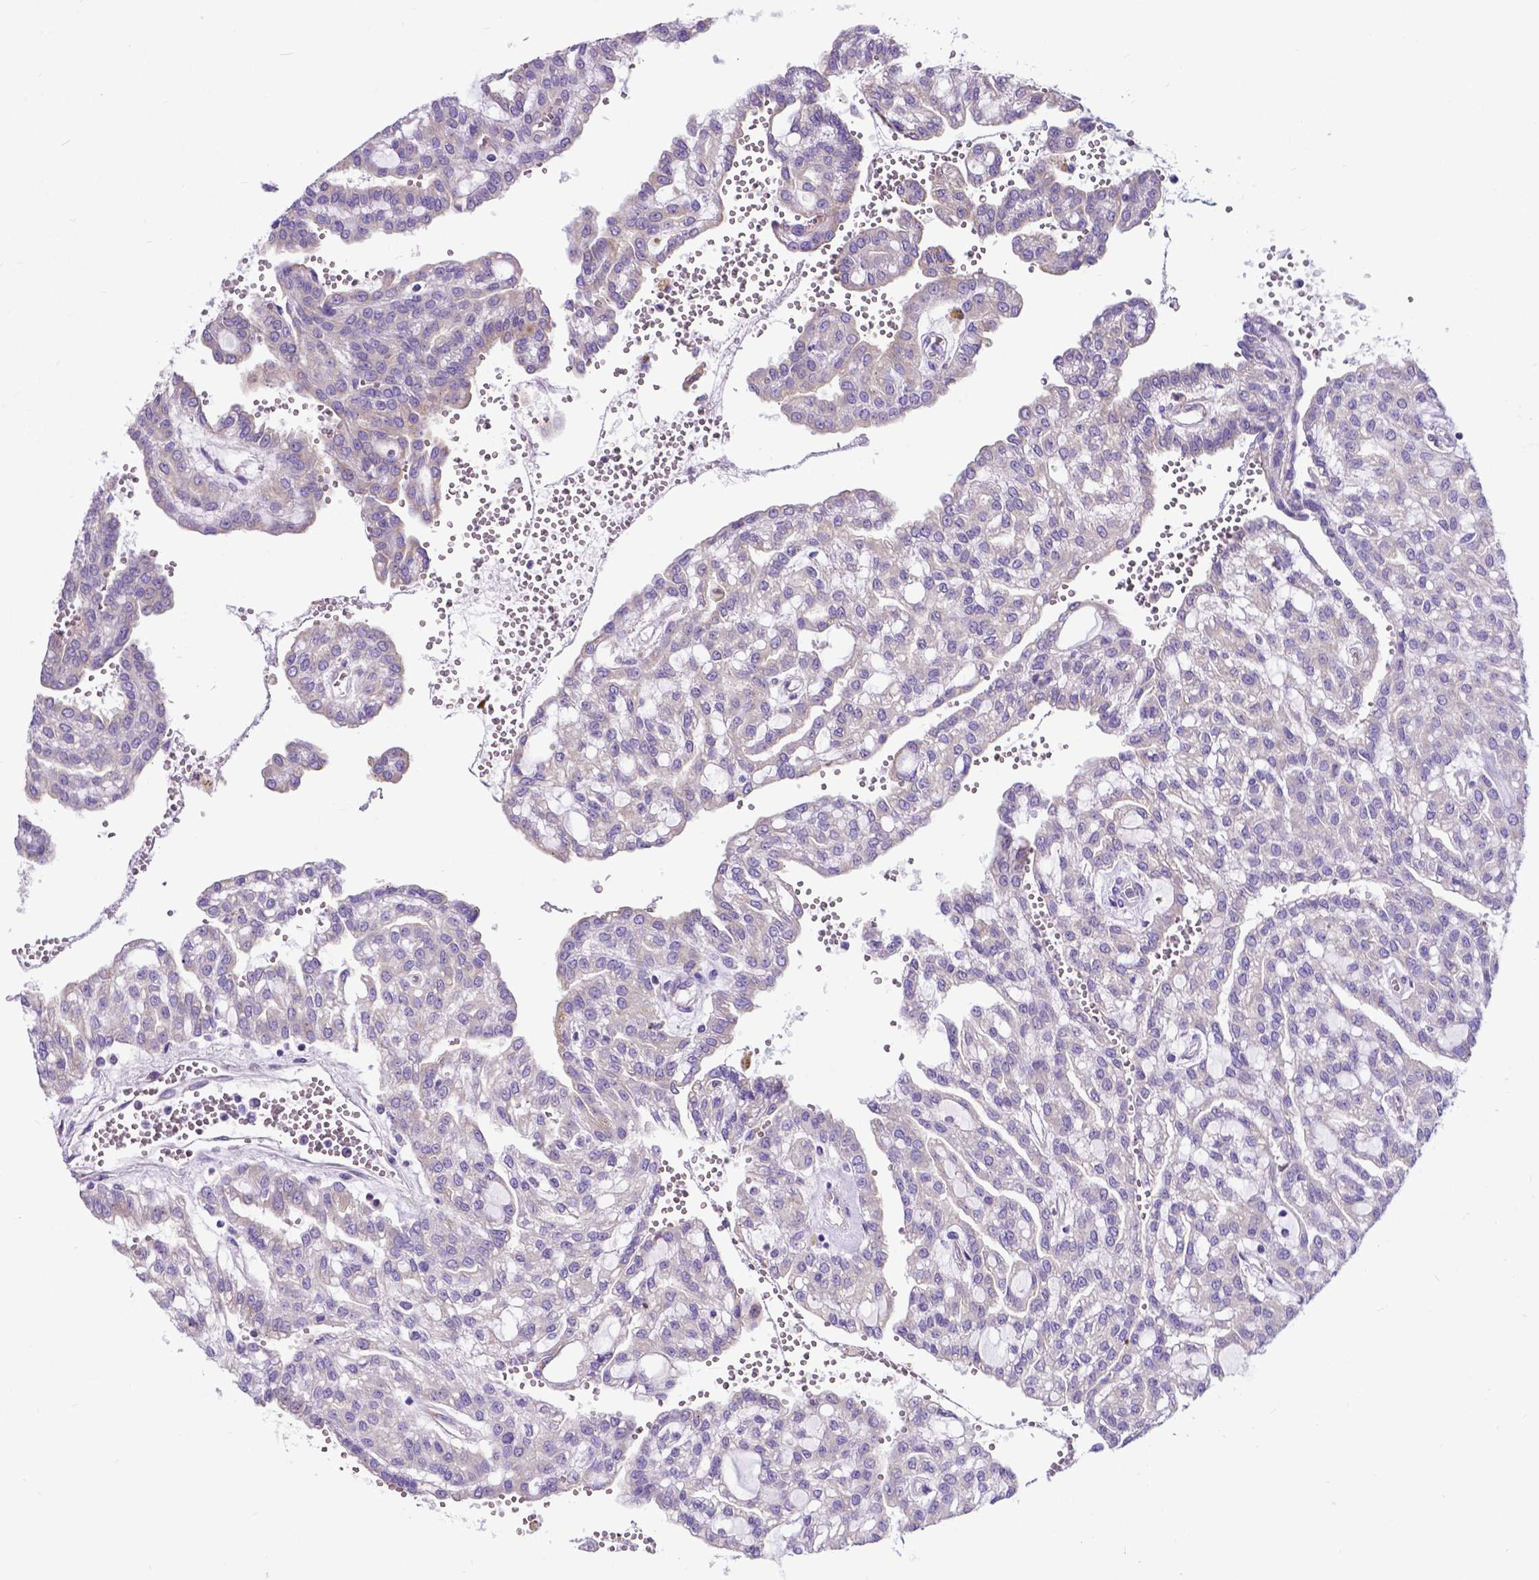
{"staining": {"intensity": "weak", "quantity": ">75%", "location": "cytoplasmic/membranous"}, "tissue": "renal cancer", "cell_type": "Tumor cells", "image_type": "cancer", "snomed": [{"axis": "morphology", "description": "Adenocarcinoma, NOS"}, {"axis": "topography", "description": "Kidney"}], "caption": "Immunohistochemical staining of adenocarcinoma (renal) demonstrates weak cytoplasmic/membranous protein staining in about >75% of tumor cells.", "gene": "RPL6", "patient": {"sex": "male", "age": 63}}